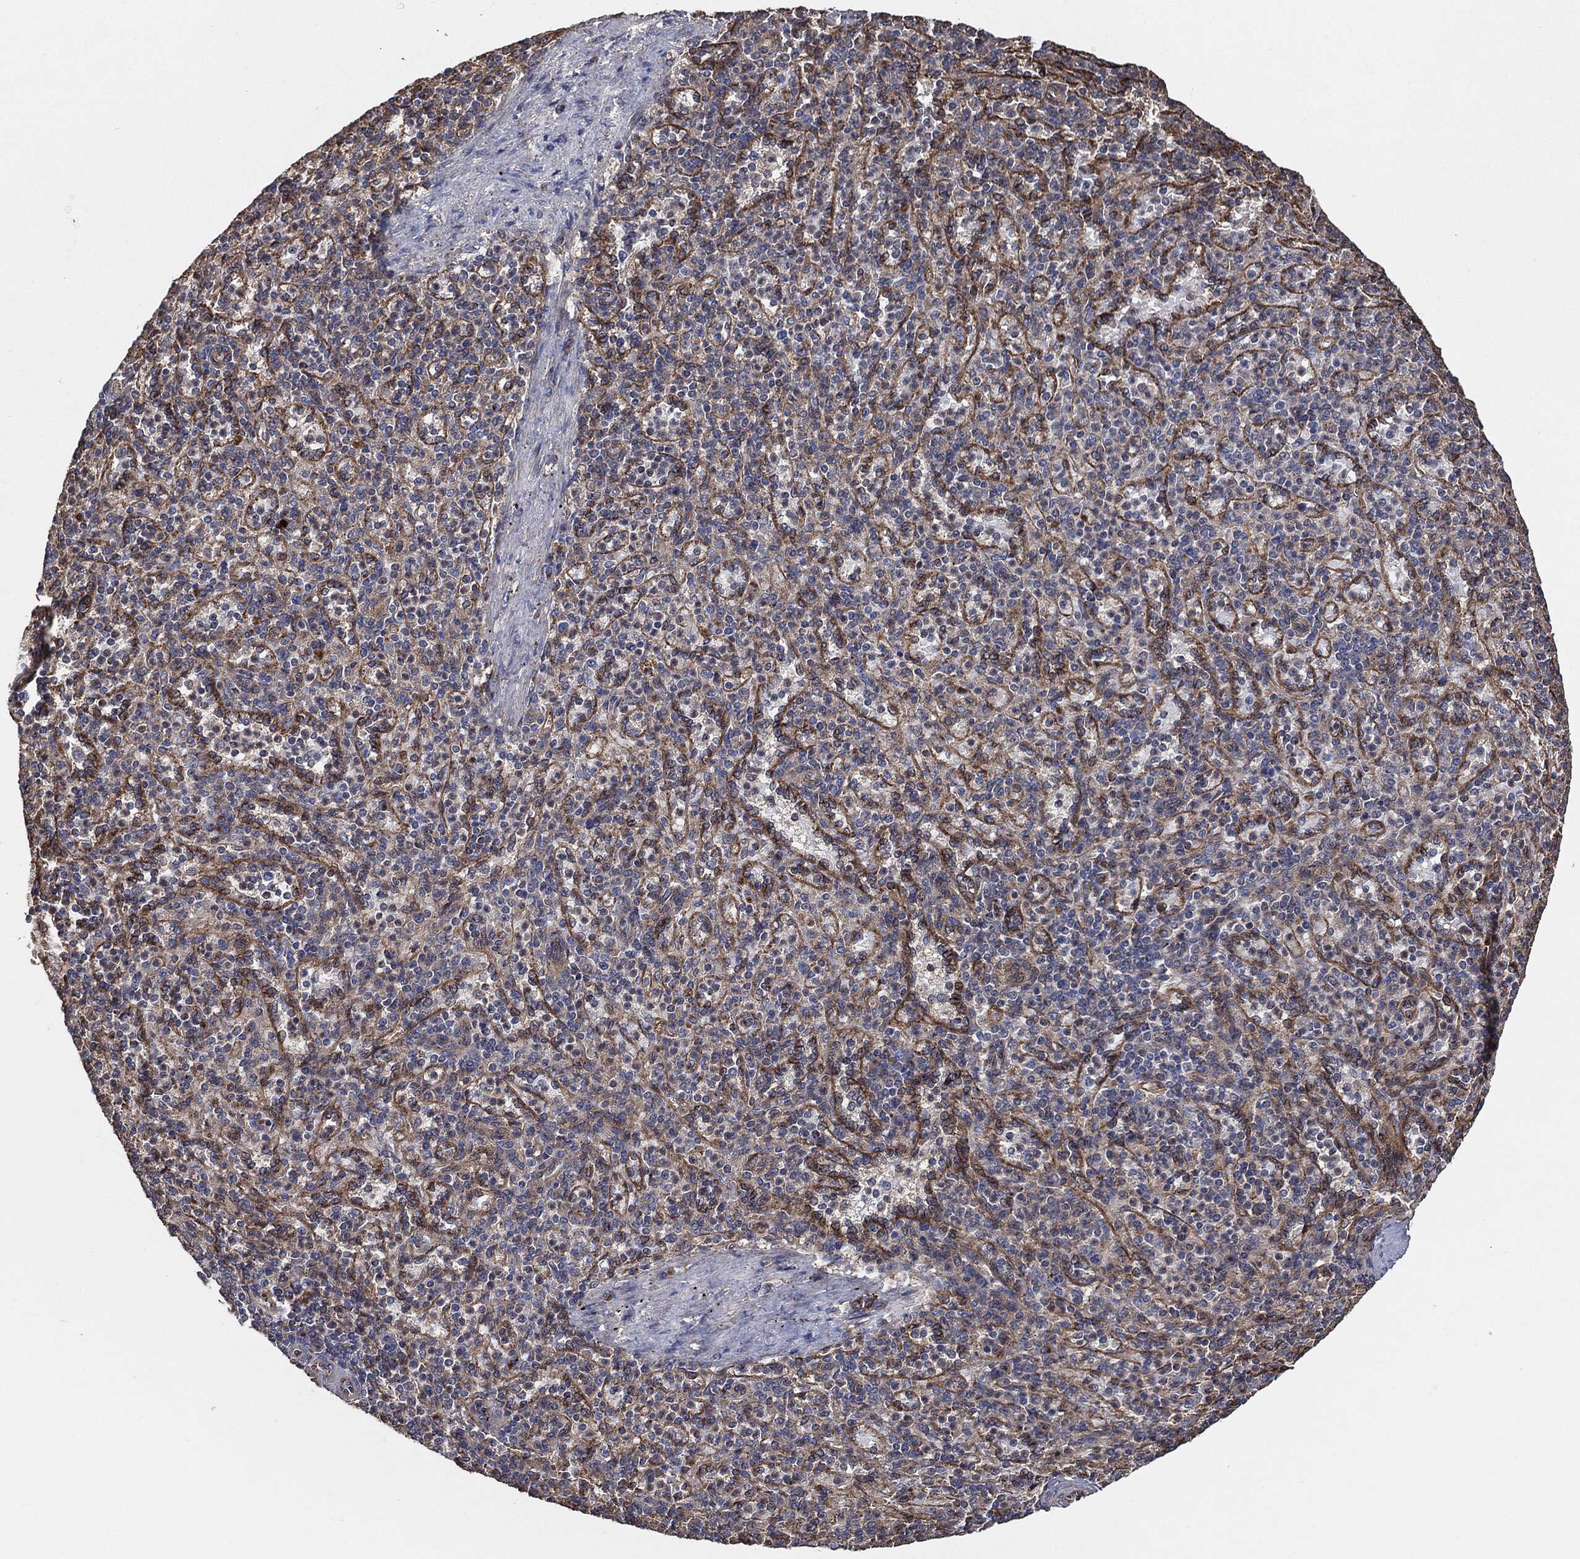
{"staining": {"intensity": "negative", "quantity": "none", "location": "none"}, "tissue": "spleen", "cell_type": "Cells in red pulp", "image_type": "normal", "snomed": [{"axis": "morphology", "description": "Normal tissue, NOS"}, {"axis": "topography", "description": "Spleen"}], "caption": "Normal spleen was stained to show a protein in brown. There is no significant staining in cells in red pulp. (Brightfield microscopy of DAB immunohistochemistry at high magnification).", "gene": "CTNNA1", "patient": {"sex": "female", "age": 74}}